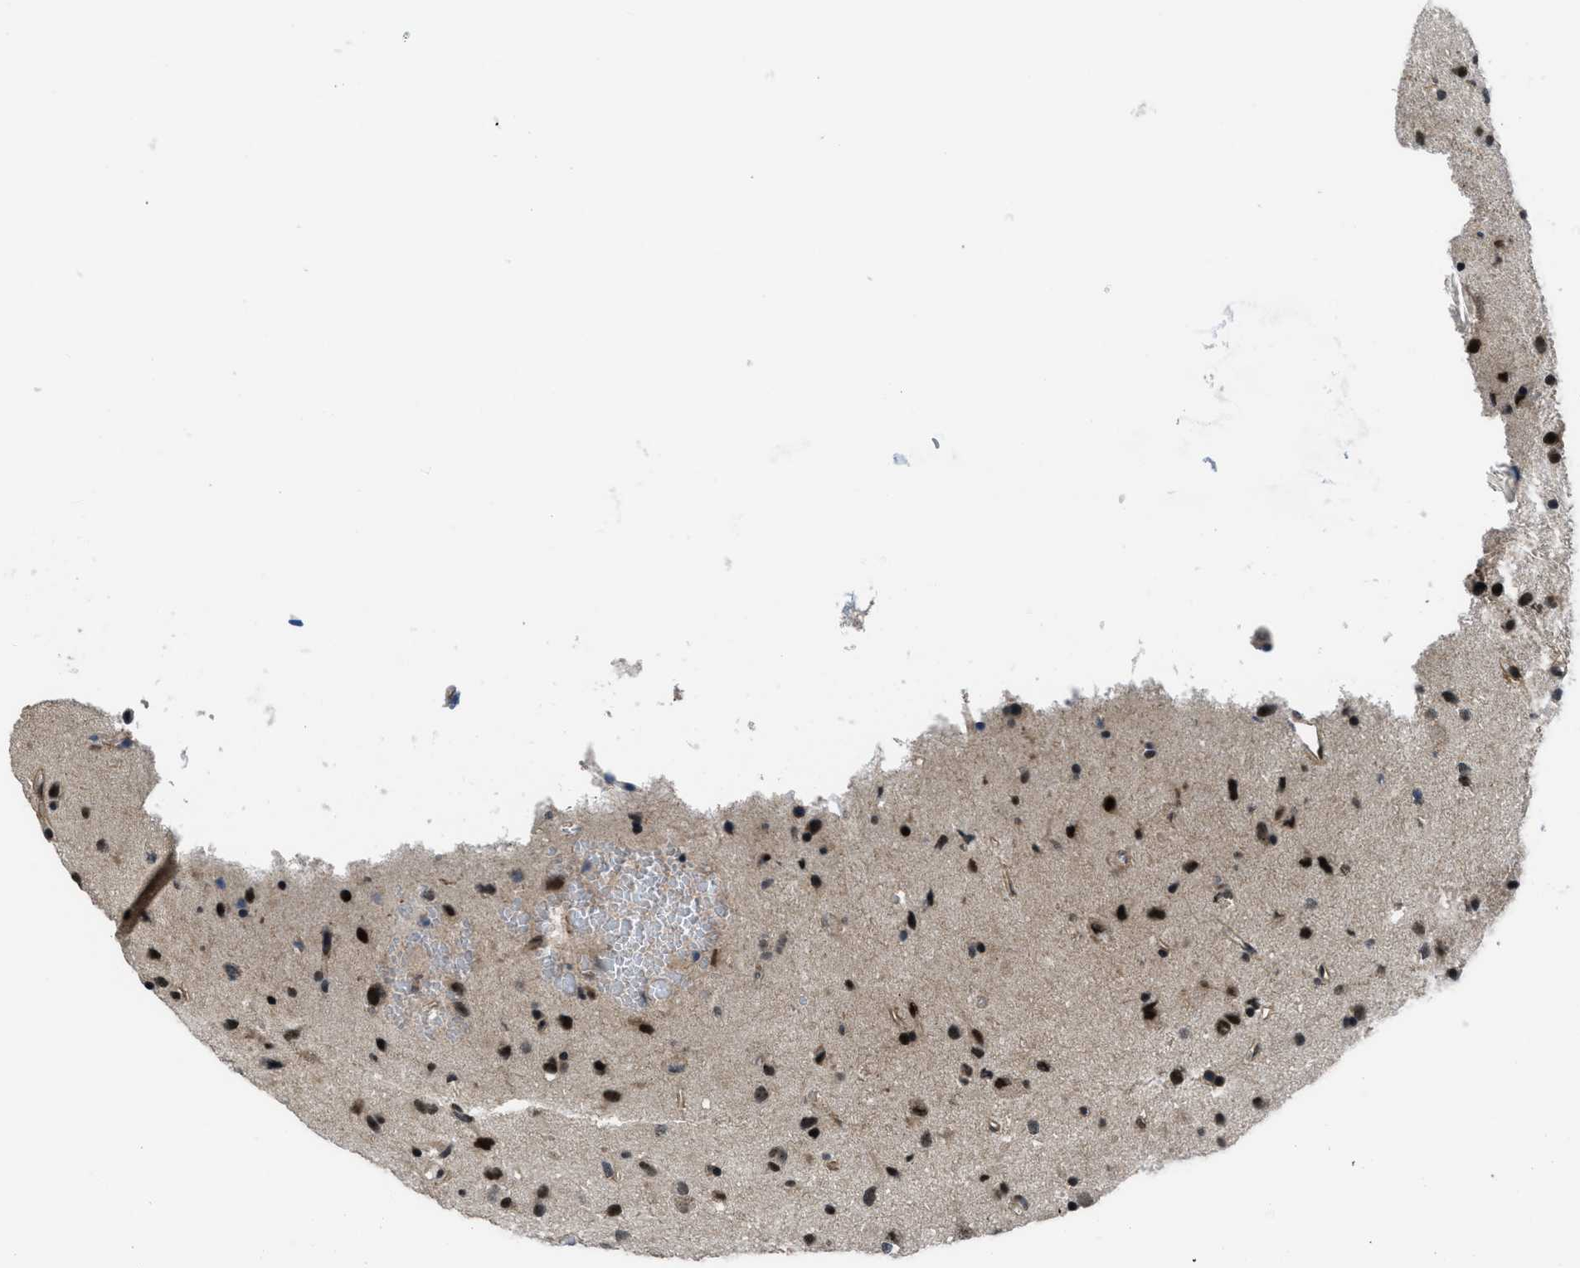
{"staining": {"intensity": "strong", "quantity": ">75%", "location": "nuclear"}, "tissue": "glioma", "cell_type": "Tumor cells", "image_type": "cancer", "snomed": [{"axis": "morphology", "description": "Glioma, malignant, Low grade"}, {"axis": "topography", "description": "Brain"}], "caption": "There is high levels of strong nuclear staining in tumor cells of glioma, as demonstrated by immunohistochemical staining (brown color).", "gene": "SETD5", "patient": {"sex": "male", "age": 77}}